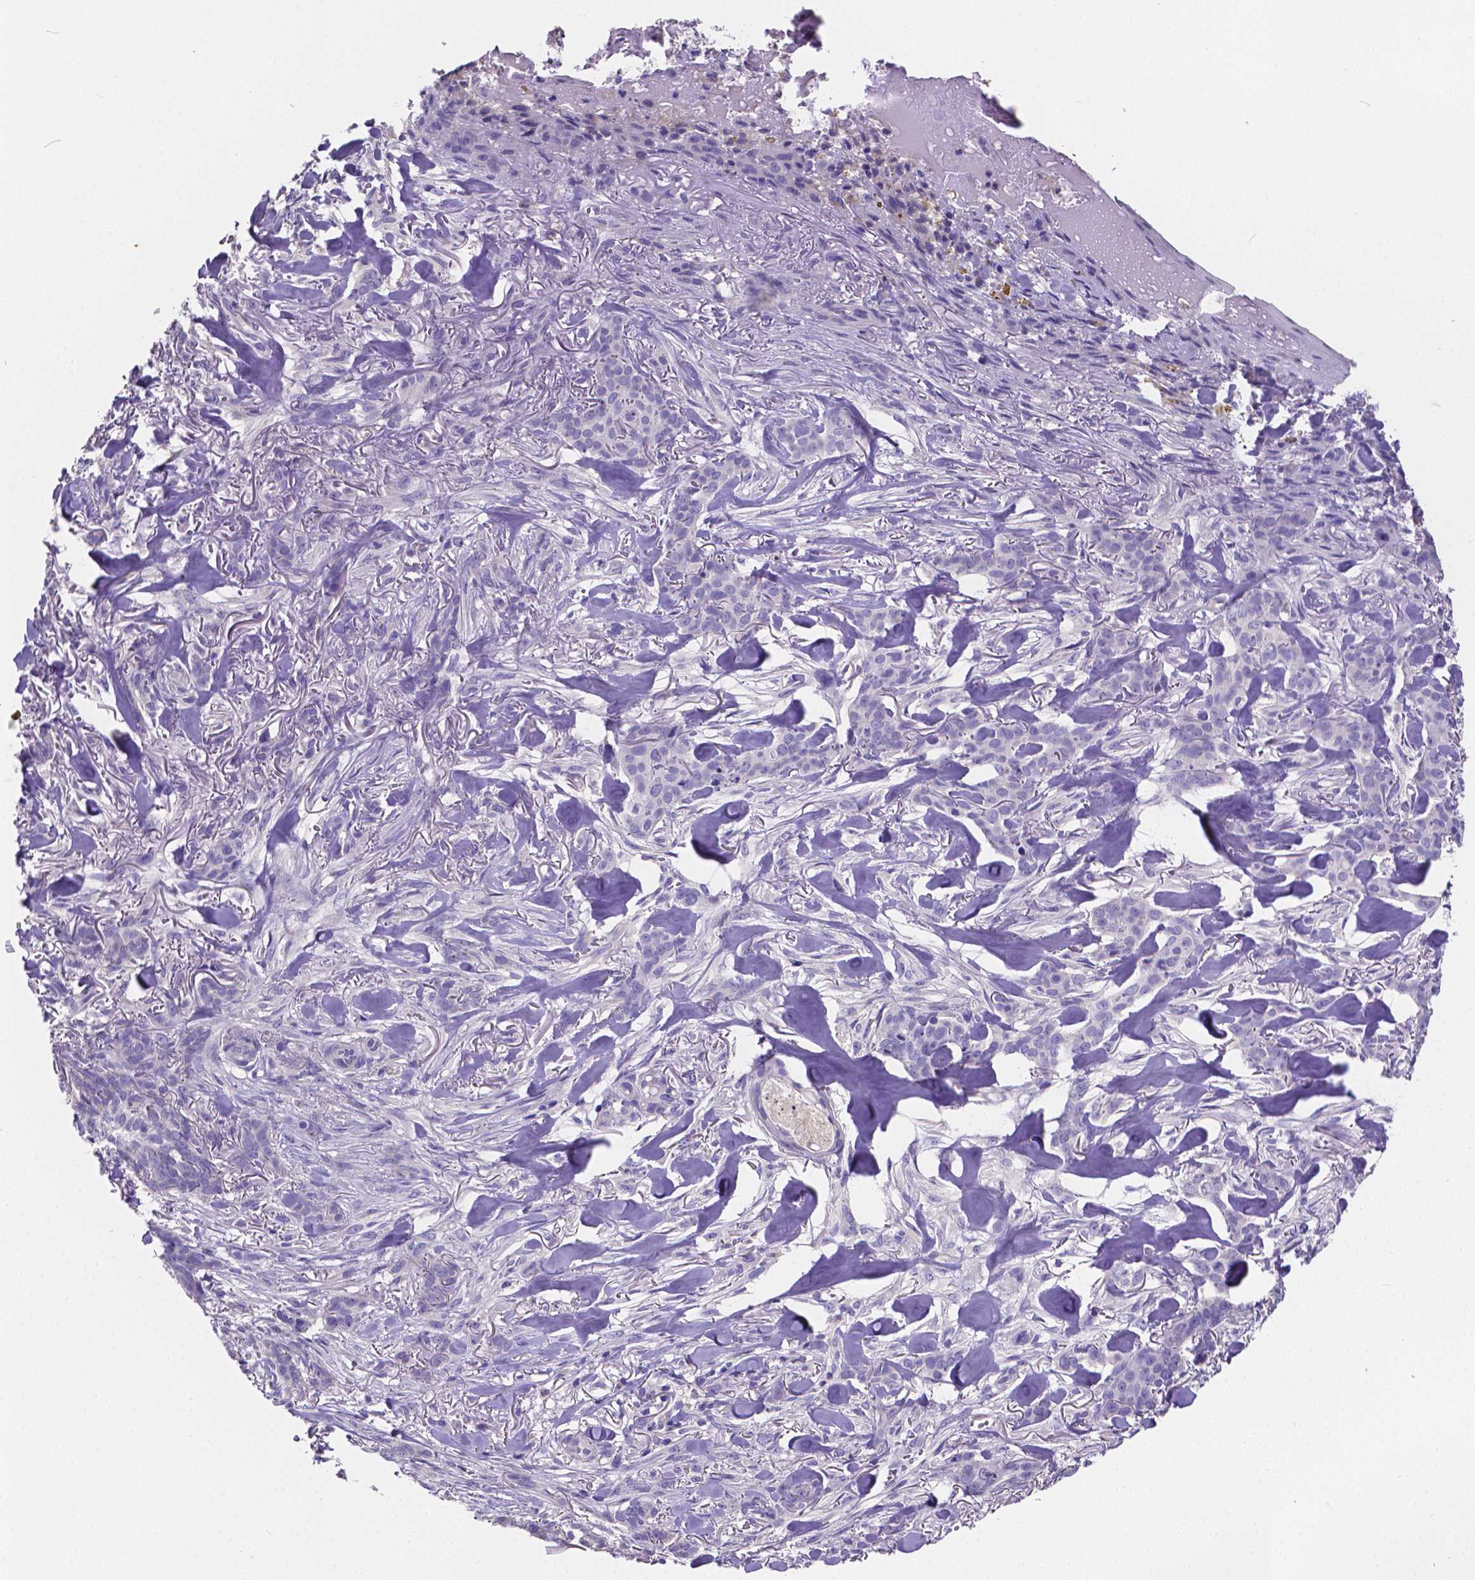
{"staining": {"intensity": "negative", "quantity": "none", "location": "none"}, "tissue": "skin cancer", "cell_type": "Tumor cells", "image_type": "cancer", "snomed": [{"axis": "morphology", "description": "Basal cell carcinoma"}, {"axis": "topography", "description": "Skin"}], "caption": "Basal cell carcinoma (skin) was stained to show a protein in brown. There is no significant positivity in tumor cells. (DAB (3,3'-diaminobenzidine) immunohistochemistry (IHC) visualized using brightfield microscopy, high magnification).", "gene": "ATP6V1D", "patient": {"sex": "female", "age": 61}}